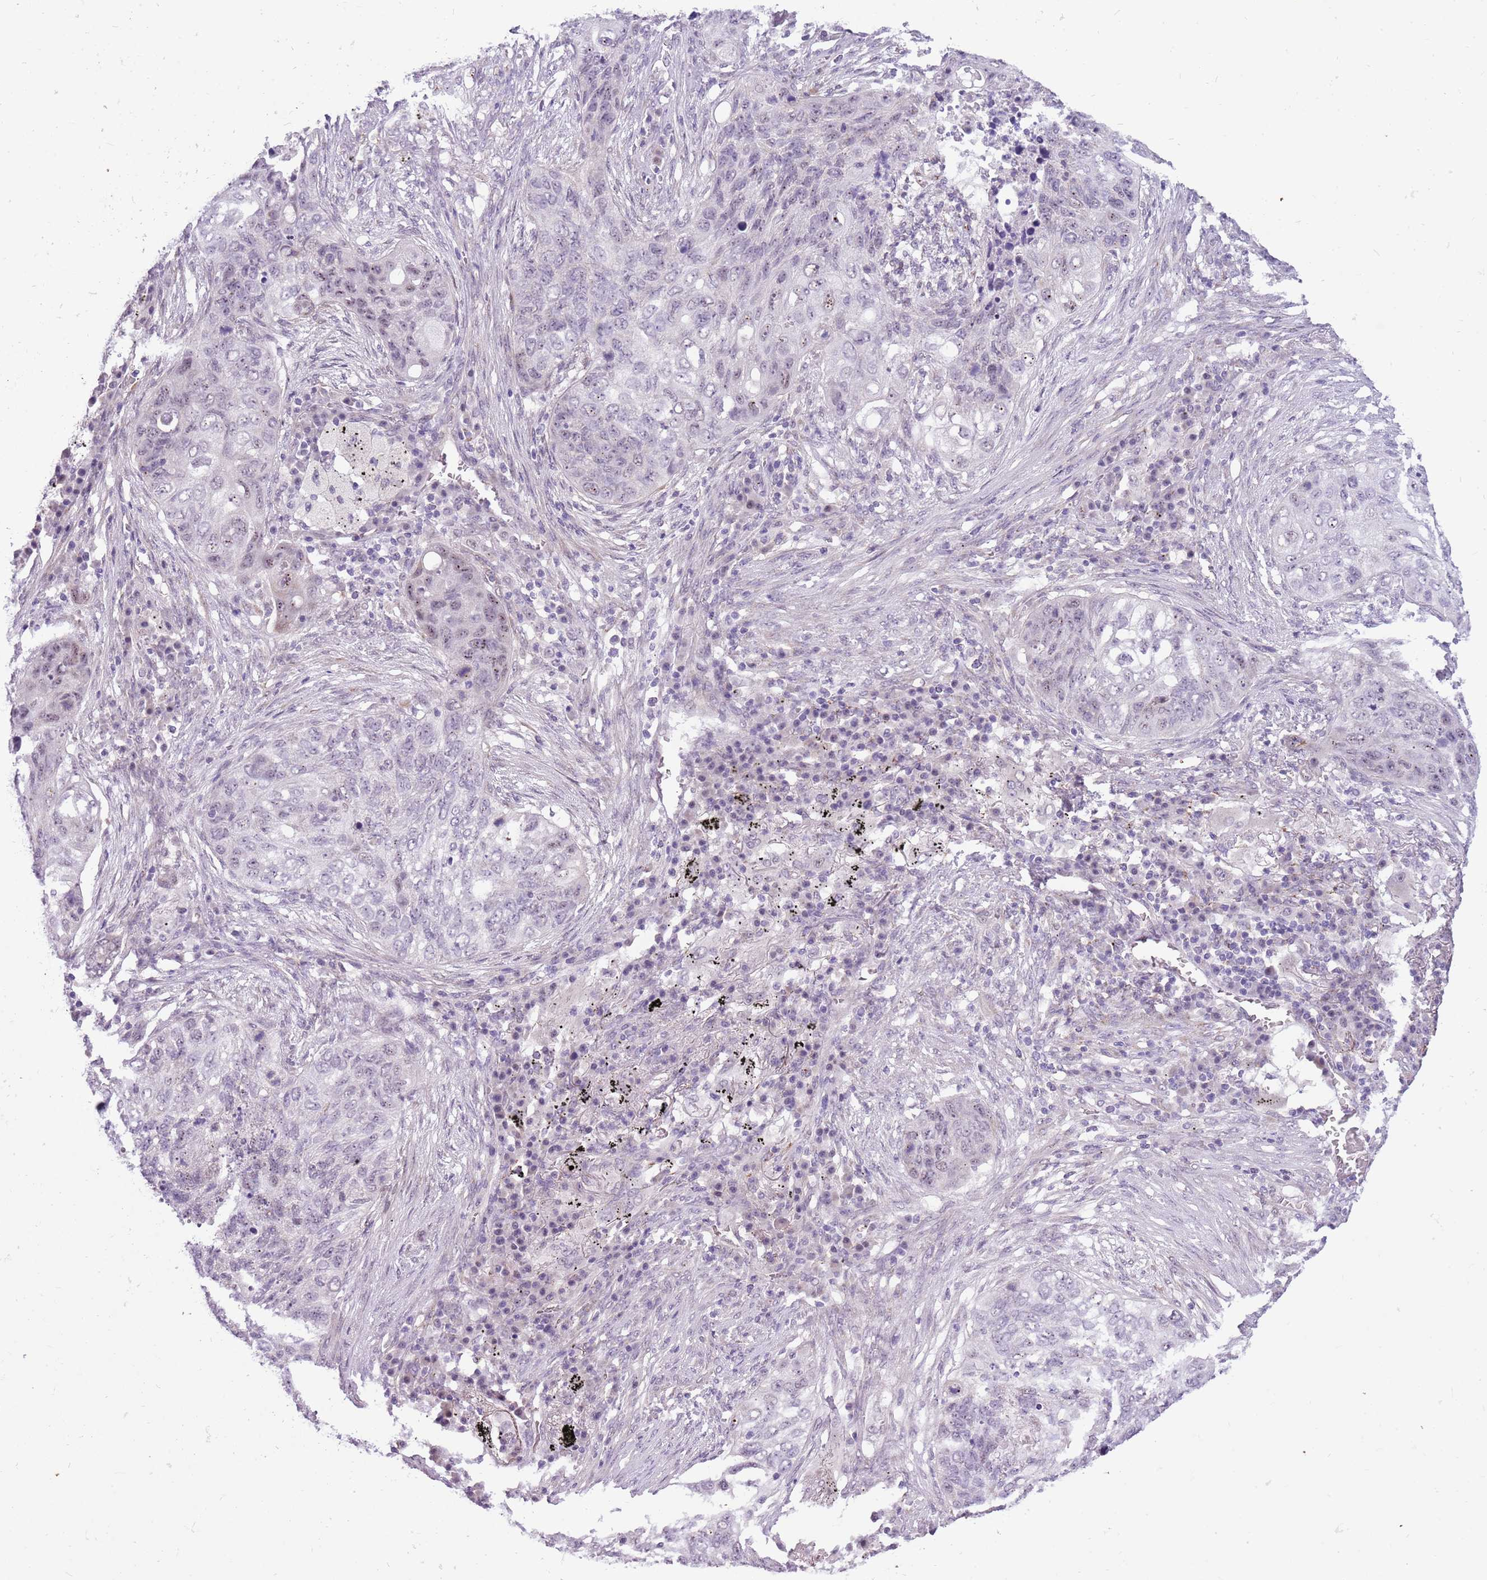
{"staining": {"intensity": "negative", "quantity": "none", "location": "none"}, "tissue": "lung cancer", "cell_type": "Tumor cells", "image_type": "cancer", "snomed": [{"axis": "morphology", "description": "Squamous cell carcinoma, NOS"}, {"axis": "topography", "description": "Lung"}], "caption": "IHC micrograph of human lung squamous cell carcinoma stained for a protein (brown), which shows no staining in tumor cells.", "gene": "FAM120C", "patient": {"sex": "female", "age": 63}}